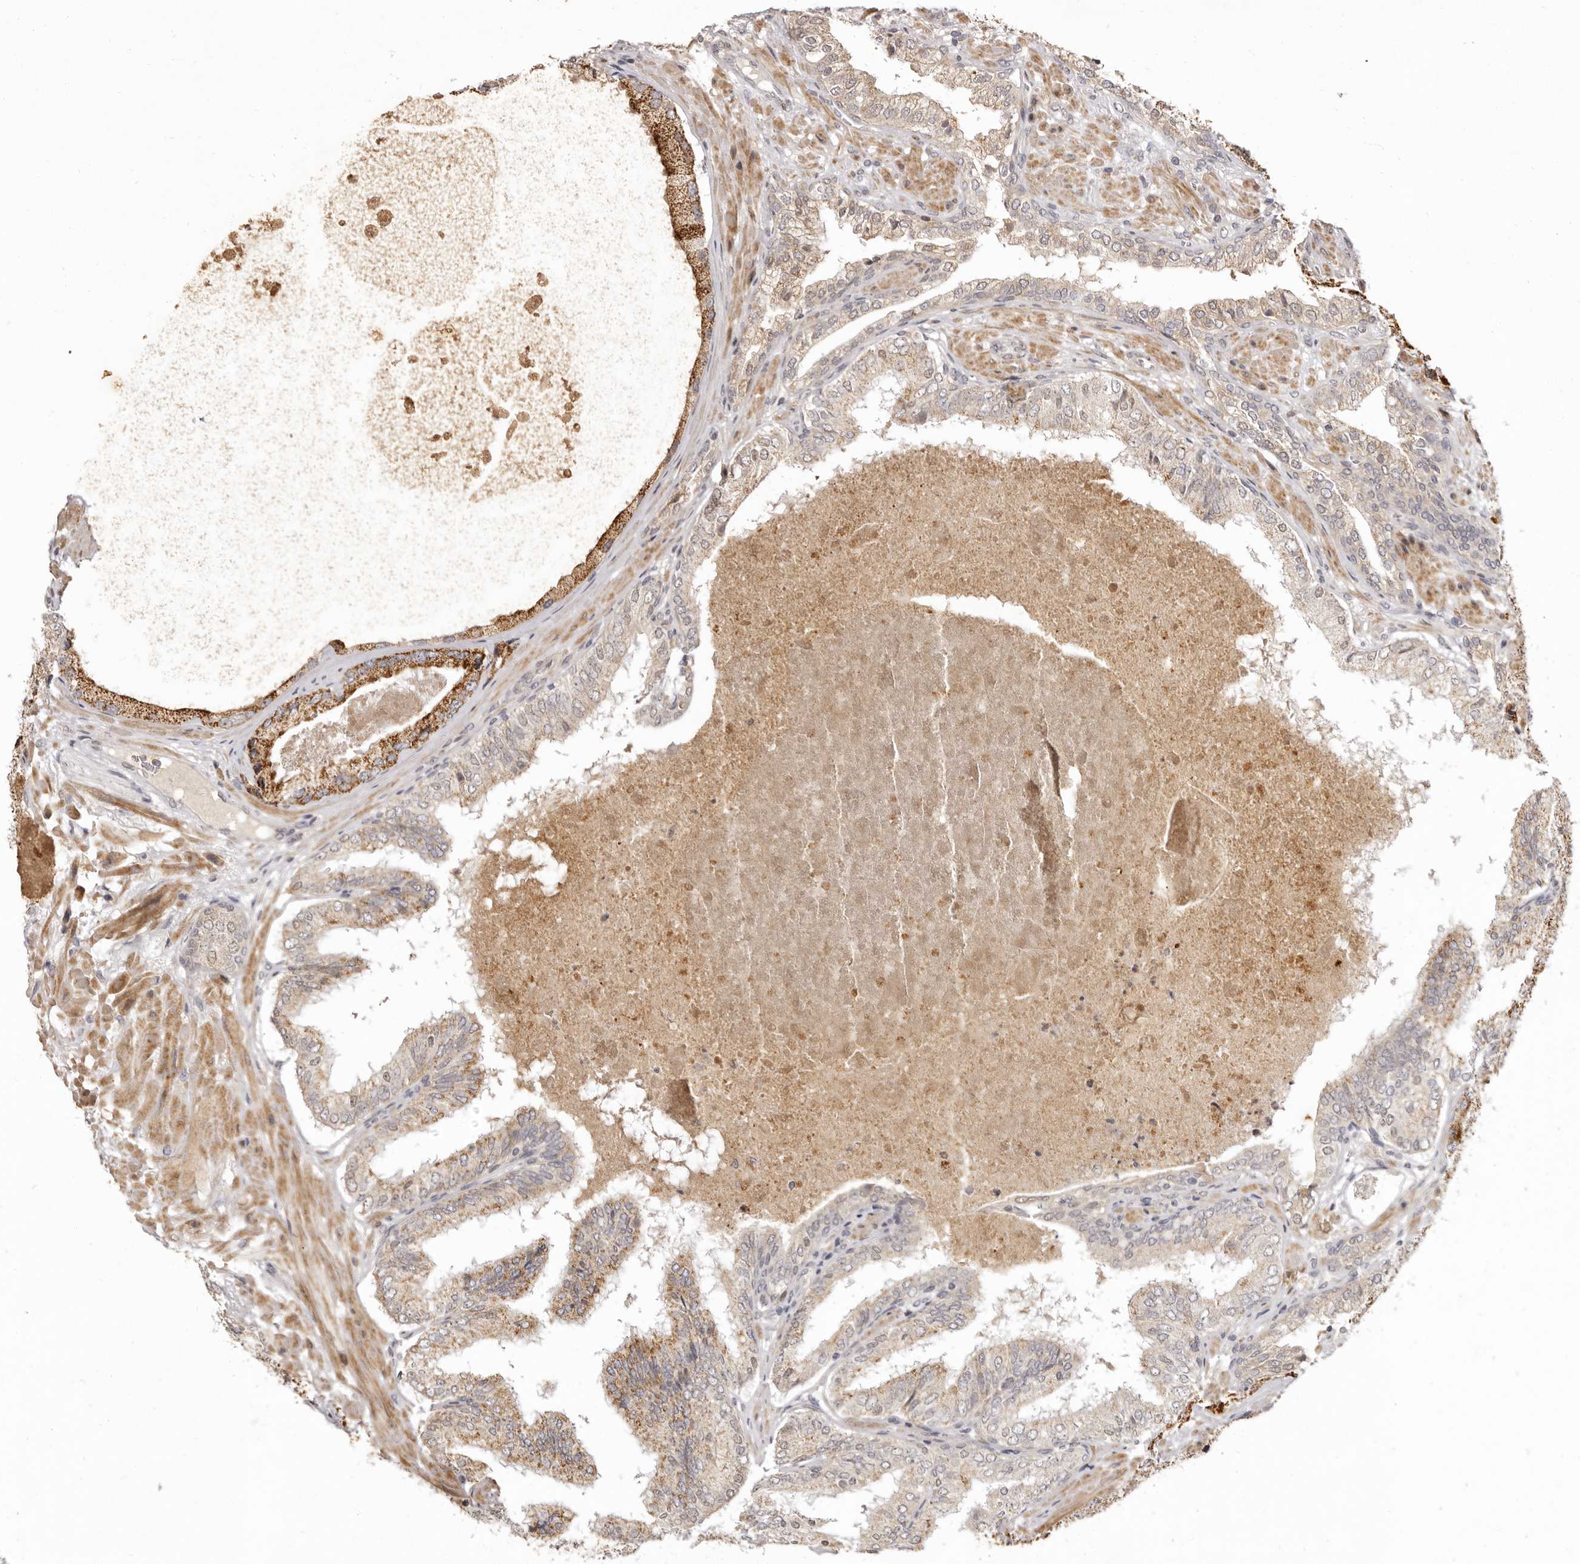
{"staining": {"intensity": "strong", "quantity": "25%-75%", "location": "cytoplasmic/membranous"}, "tissue": "prostate cancer", "cell_type": "Tumor cells", "image_type": "cancer", "snomed": [{"axis": "morphology", "description": "Normal tissue, NOS"}, {"axis": "morphology", "description": "Adenocarcinoma, High grade"}, {"axis": "topography", "description": "Prostate"}, {"axis": "topography", "description": "Peripheral nerve tissue"}], "caption": "A high amount of strong cytoplasmic/membranous expression is appreciated in approximately 25%-75% of tumor cells in prostate adenocarcinoma (high-grade) tissue. (DAB IHC, brown staining for protein, blue staining for nuclei).", "gene": "ZNF326", "patient": {"sex": "male", "age": 59}}